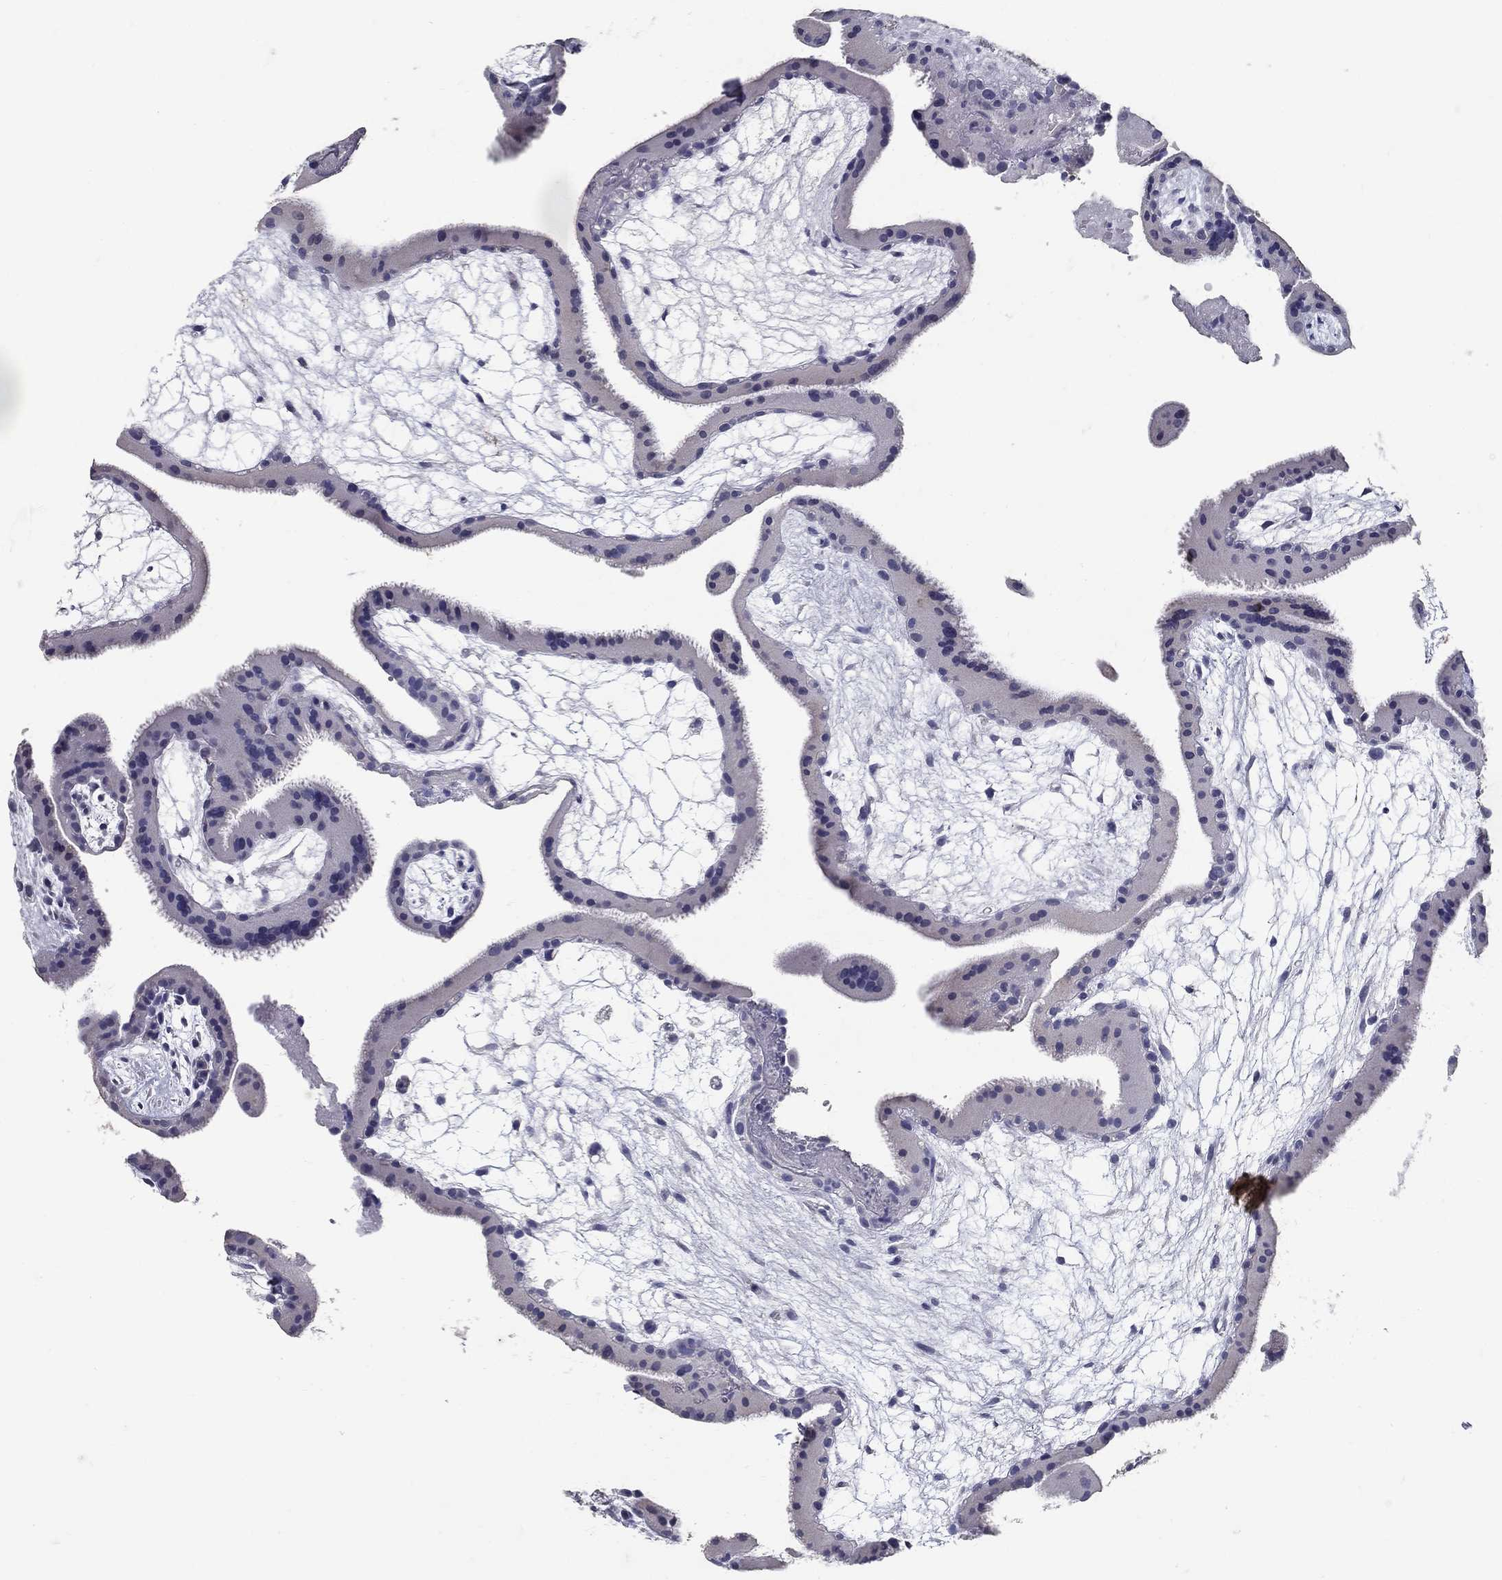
{"staining": {"intensity": "negative", "quantity": "none", "location": "none"}, "tissue": "placenta", "cell_type": "Decidual cells", "image_type": "normal", "snomed": [{"axis": "morphology", "description": "Normal tissue, NOS"}, {"axis": "topography", "description": "Placenta"}], "caption": "This is an IHC photomicrograph of benign placenta. There is no positivity in decidual cells.", "gene": "POMC", "patient": {"sex": "female", "age": 19}}